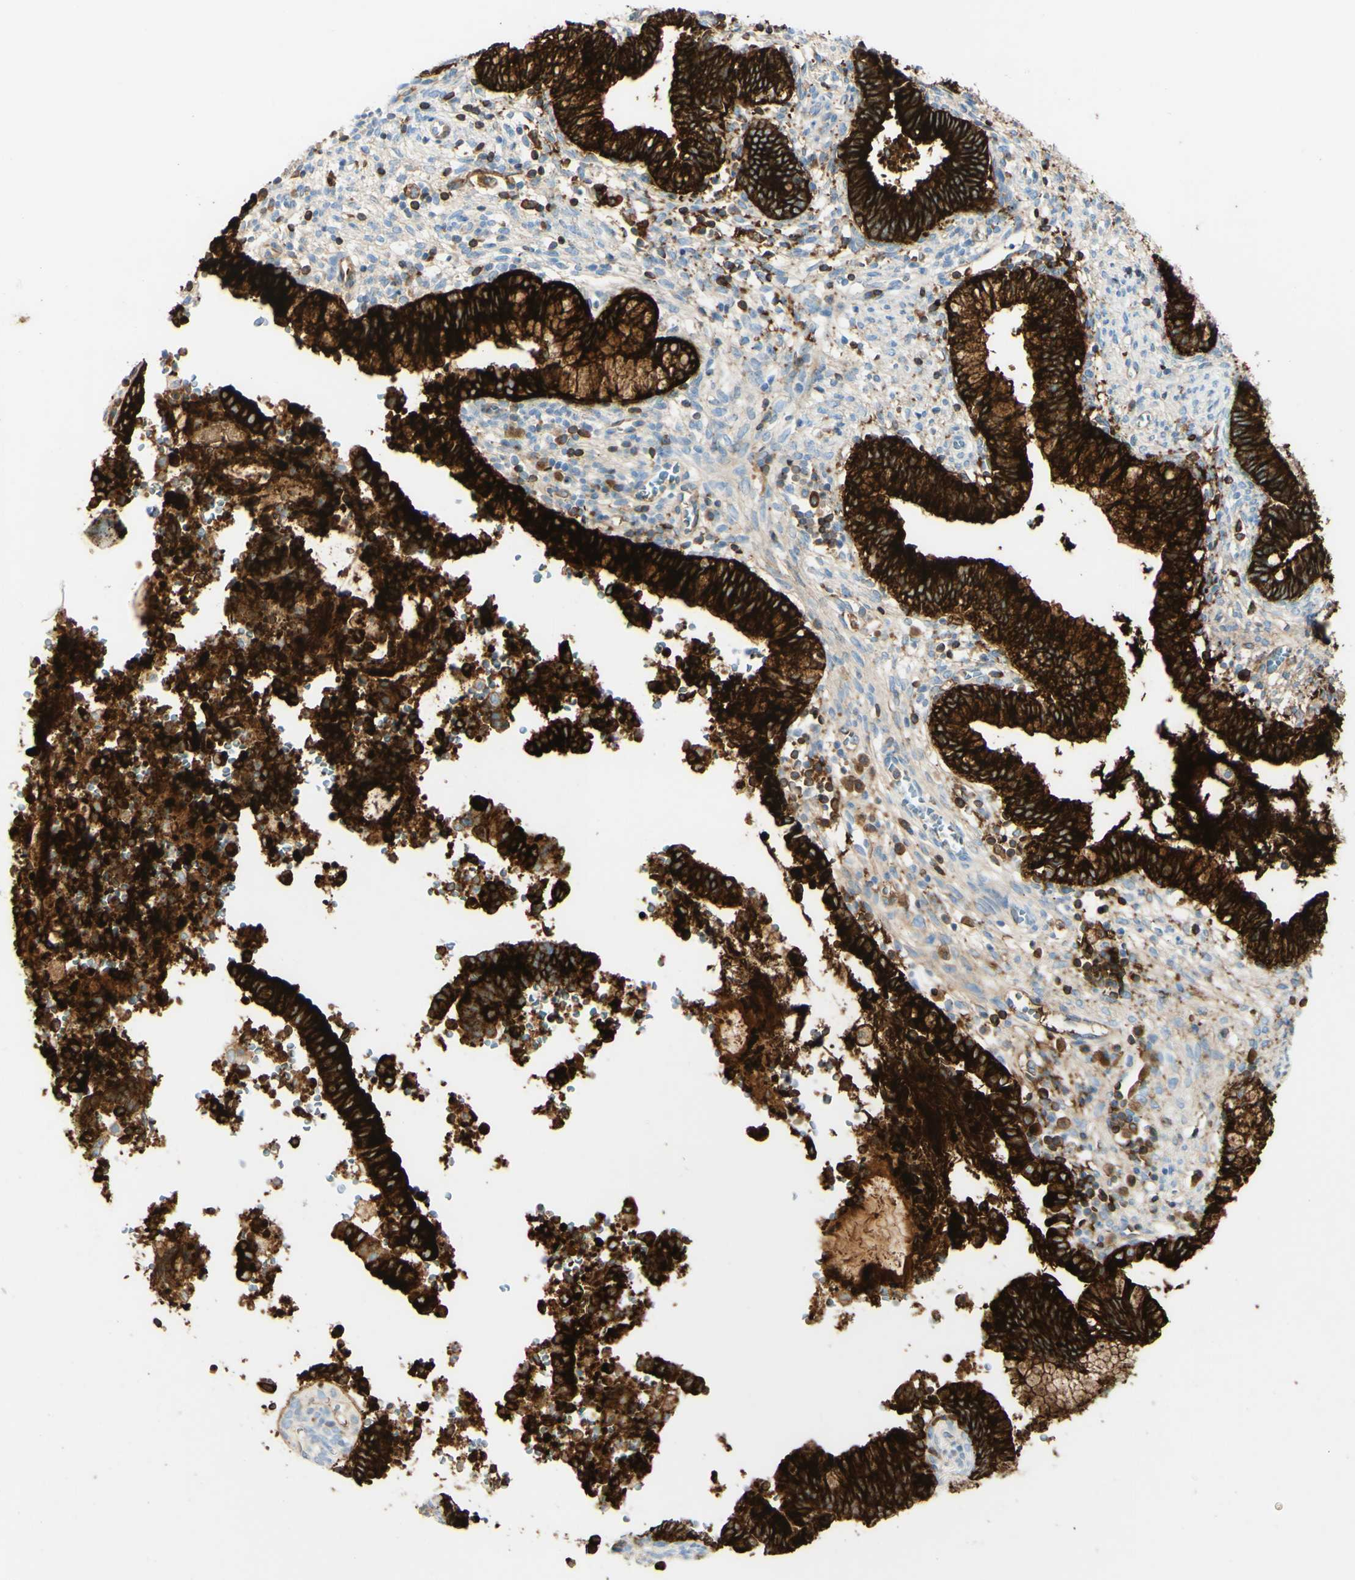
{"staining": {"intensity": "strong", "quantity": ">75%", "location": "cytoplasmic/membranous"}, "tissue": "cervical cancer", "cell_type": "Tumor cells", "image_type": "cancer", "snomed": [{"axis": "morphology", "description": "Adenocarcinoma, NOS"}, {"axis": "topography", "description": "Cervix"}], "caption": "Immunohistochemistry of cervical cancer (adenocarcinoma) shows high levels of strong cytoplasmic/membranous staining in approximately >75% of tumor cells. (IHC, brightfield microscopy, high magnification).", "gene": "PIGR", "patient": {"sex": "female", "age": 44}}